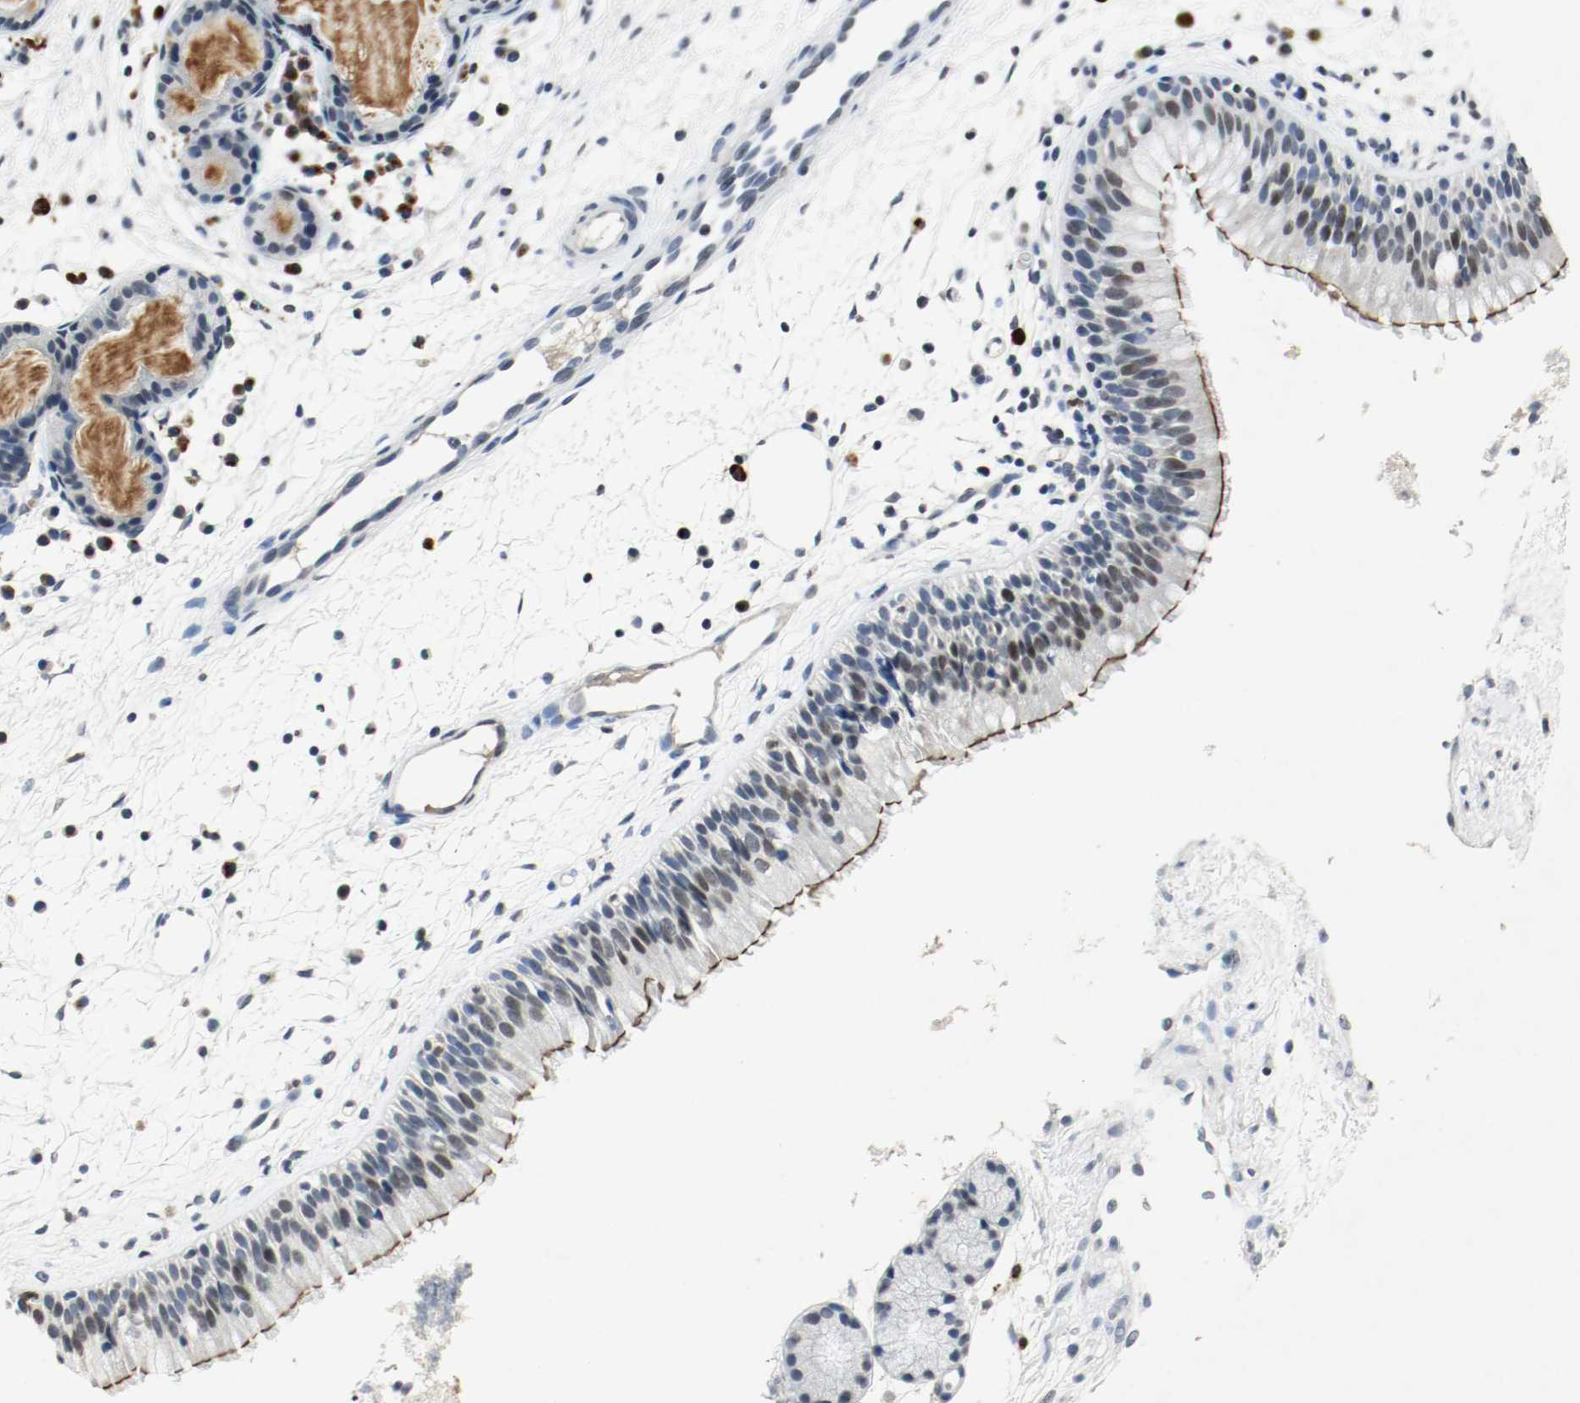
{"staining": {"intensity": "strong", "quantity": "<25%", "location": "cytoplasmic/membranous"}, "tissue": "nasopharynx", "cell_type": "Respiratory epithelial cells", "image_type": "normal", "snomed": [{"axis": "morphology", "description": "Normal tissue, NOS"}, {"axis": "topography", "description": "Nasopharynx"}], "caption": "The immunohistochemical stain shows strong cytoplasmic/membranous staining in respiratory epithelial cells of unremarkable nasopharynx. (Stains: DAB in brown, nuclei in blue, Microscopy: brightfield microscopy at high magnification).", "gene": "DNMT1", "patient": {"sex": "male", "age": 21}}